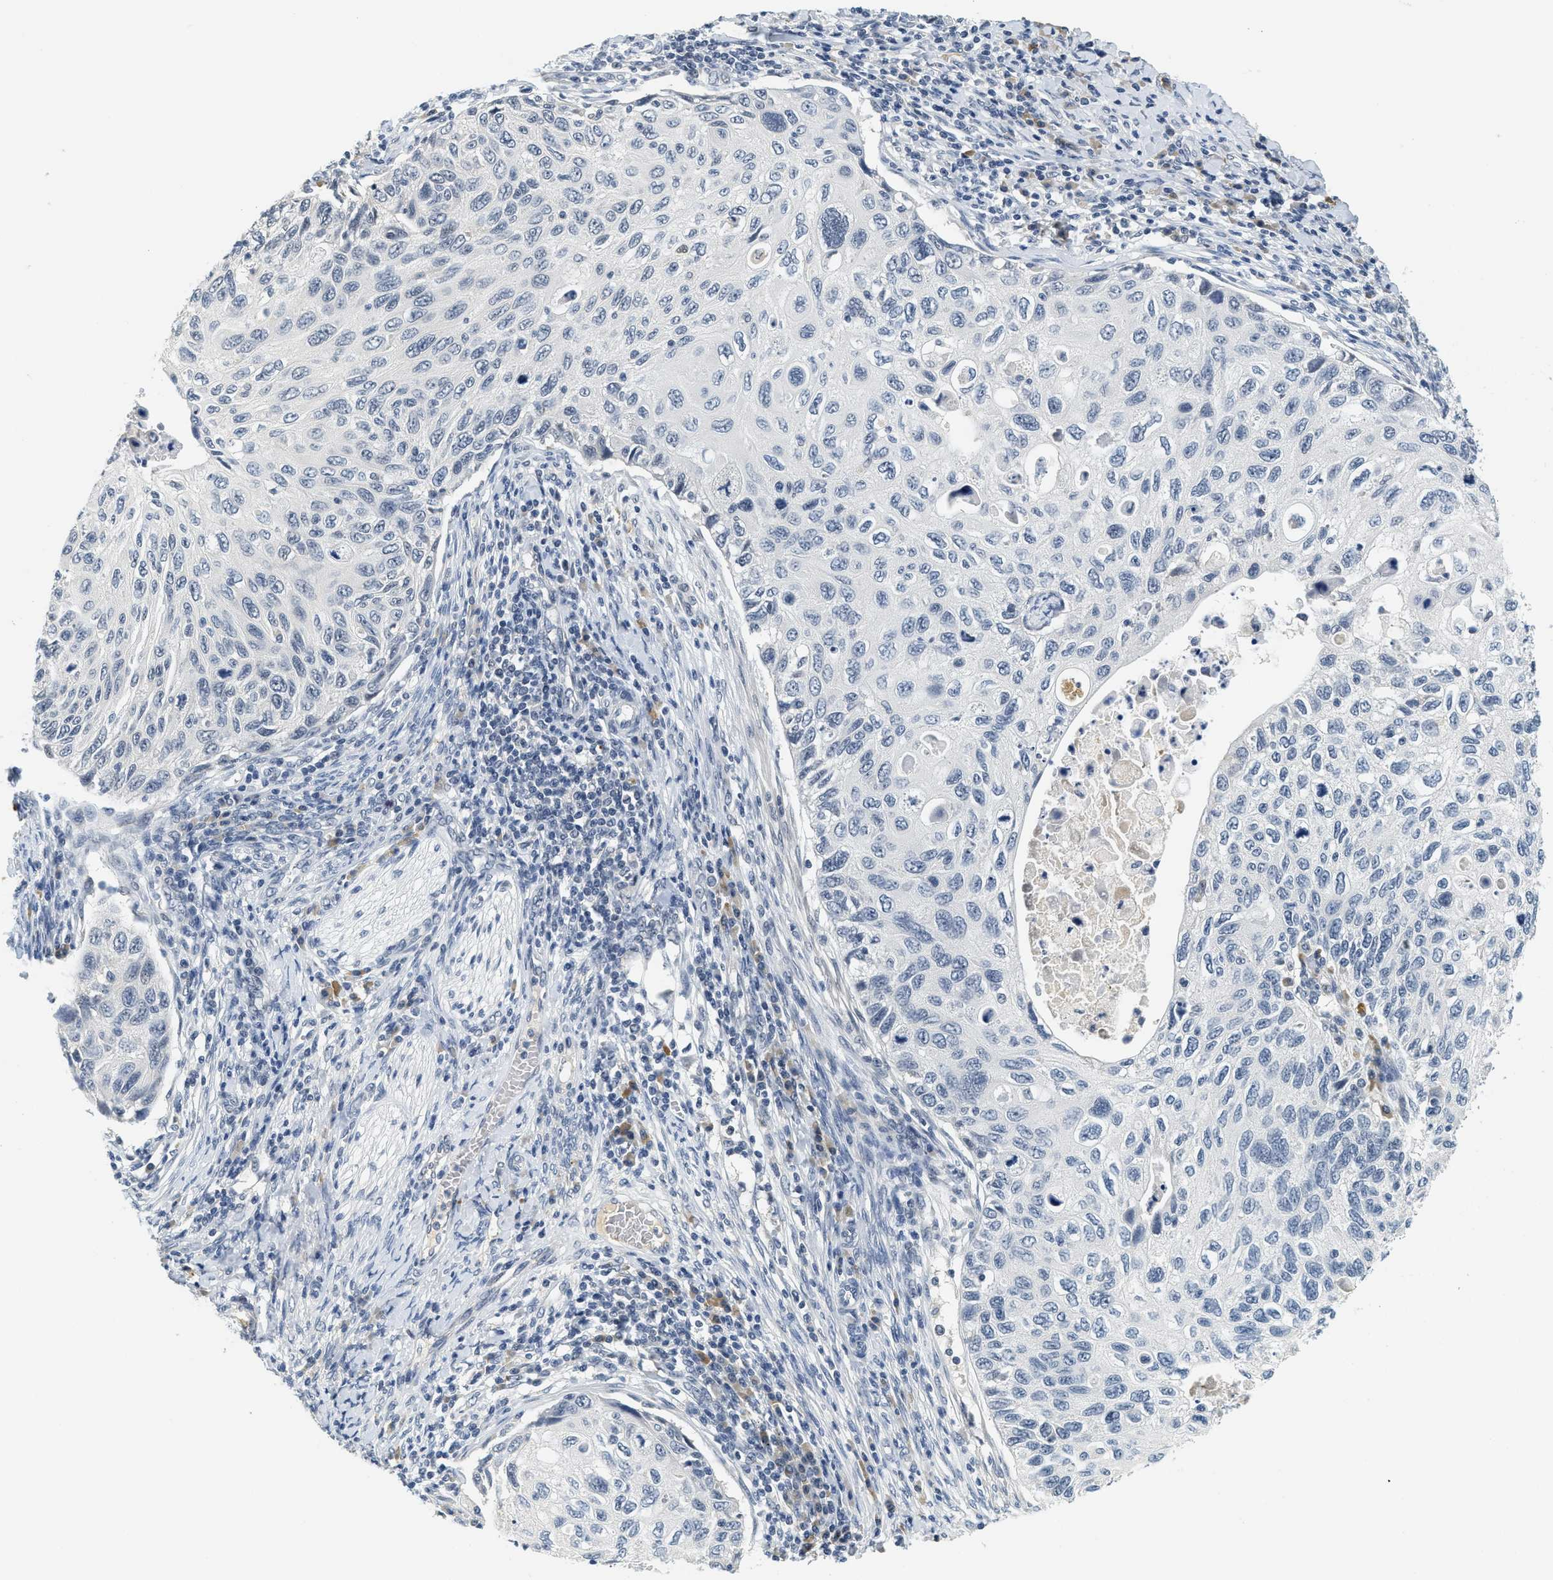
{"staining": {"intensity": "negative", "quantity": "none", "location": "none"}, "tissue": "cervical cancer", "cell_type": "Tumor cells", "image_type": "cancer", "snomed": [{"axis": "morphology", "description": "Squamous cell carcinoma, NOS"}, {"axis": "topography", "description": "Cervix"}], "caption": "High magnification brightfield microscopy of cervical cancer (squamous cell carcinoma) stained with DAB (brown) and counterstained with hematoxylin (blue): tumor cells show no significant positivity.", "gene": "MZF1", "patient": {"sex": "female", "age": 70}}